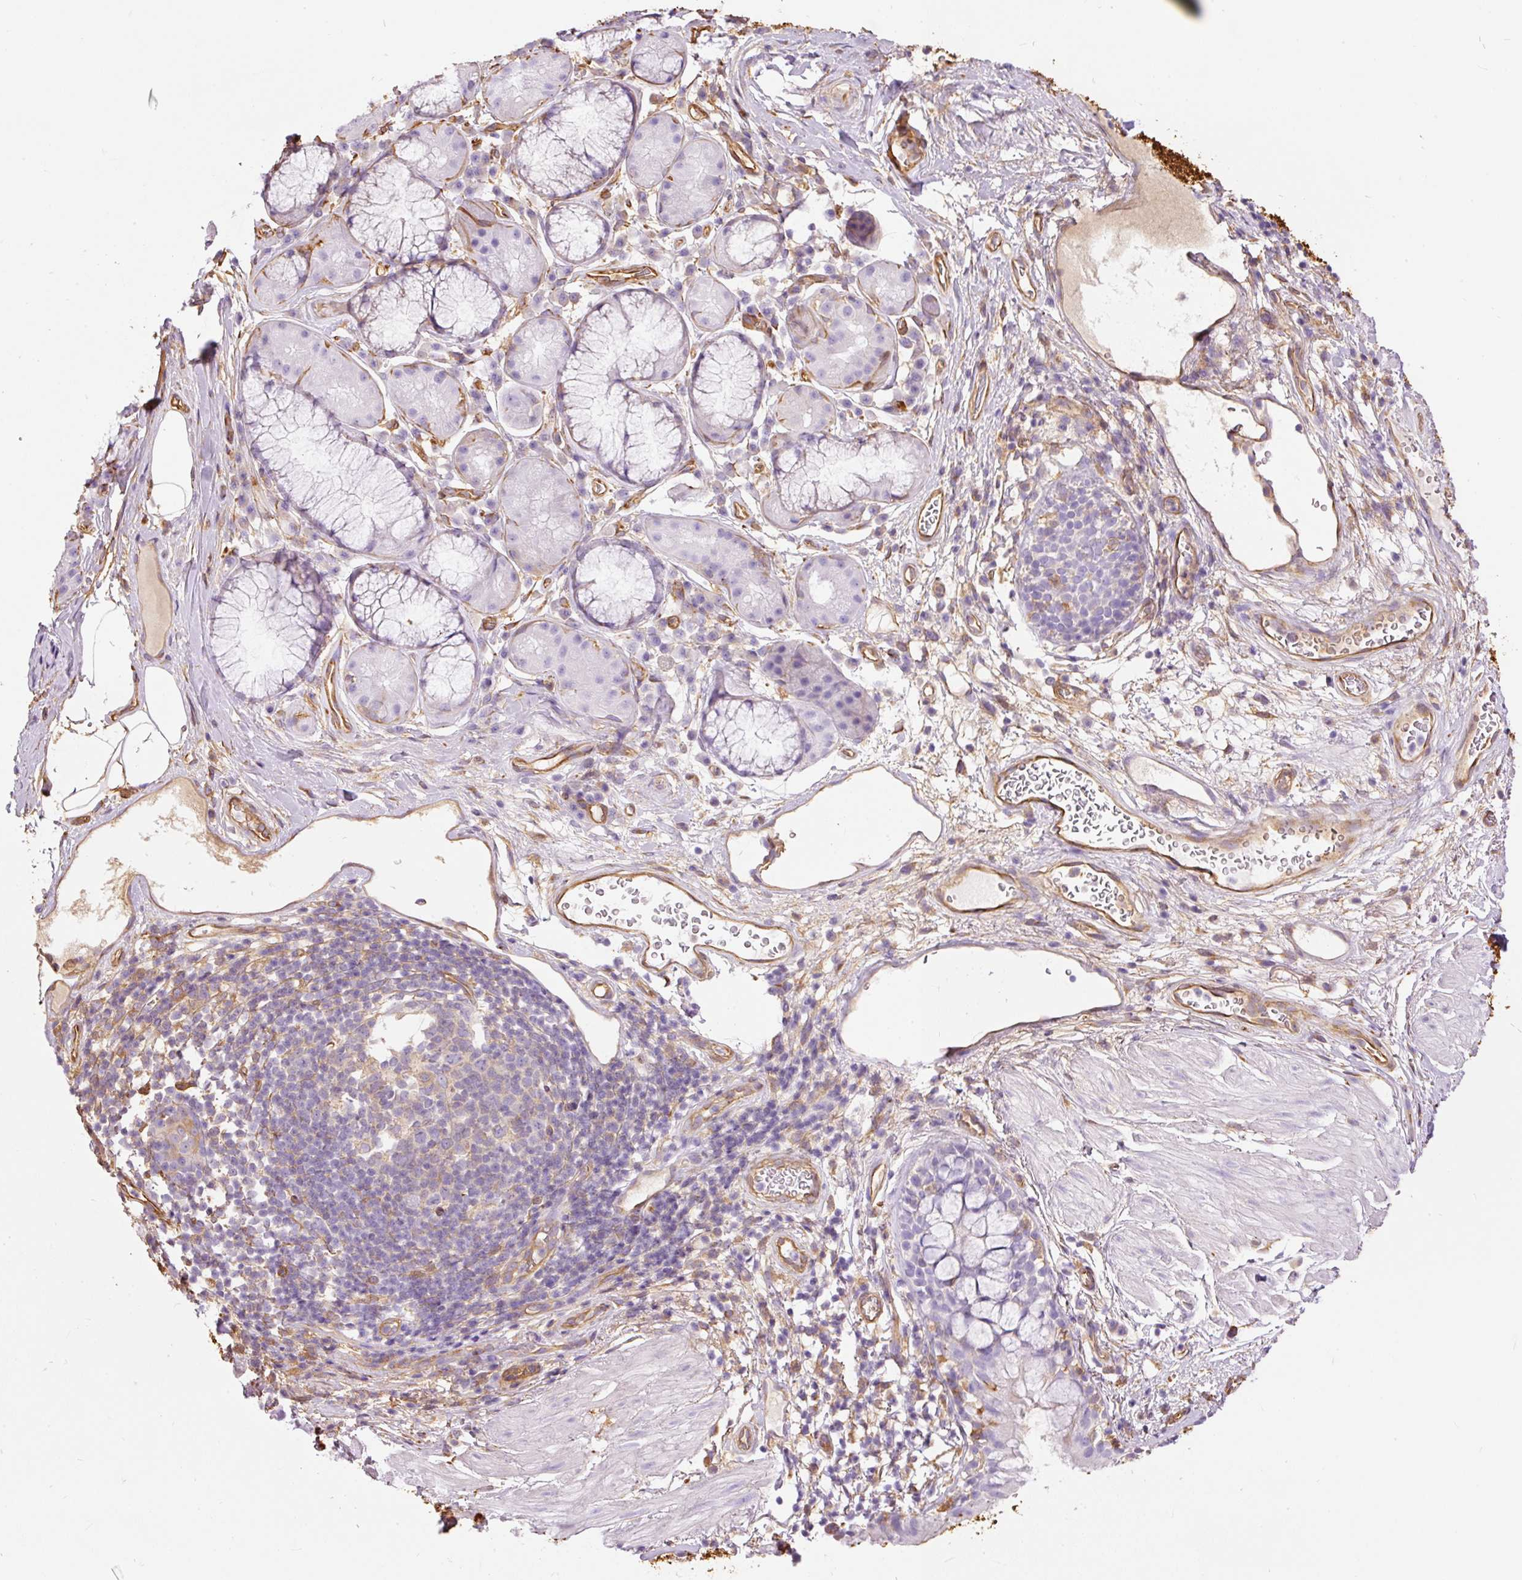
{"staining": {"intensity": "moderate", "quantity": "<25%", "location": "cytoplasmic/membranous"}, "tissue": "adipose tissue", "cell_type": "Adipocytes", "image_type": "normal", "snomed": [{"axis": "morphology", "description": "Normal tissue, NOS"}, {"axis": "topography", "description": "Cartilage tissue"}, {"axis": "topography", "description": "Bronchus"}], "caption": "Adipocytes display low levels of moderate cytoplasmic/membranous expression in approximately <25% of cells in benign human adipose tissue. The protein is stained brown, and the nuclei are stained in blue (DAB (3,3'-diaminobenzidine) IHC with brightfield microscopy, high magnification).", "gene": "ENSG00000249624", "patient": {"sex": "male", "age": 58}}